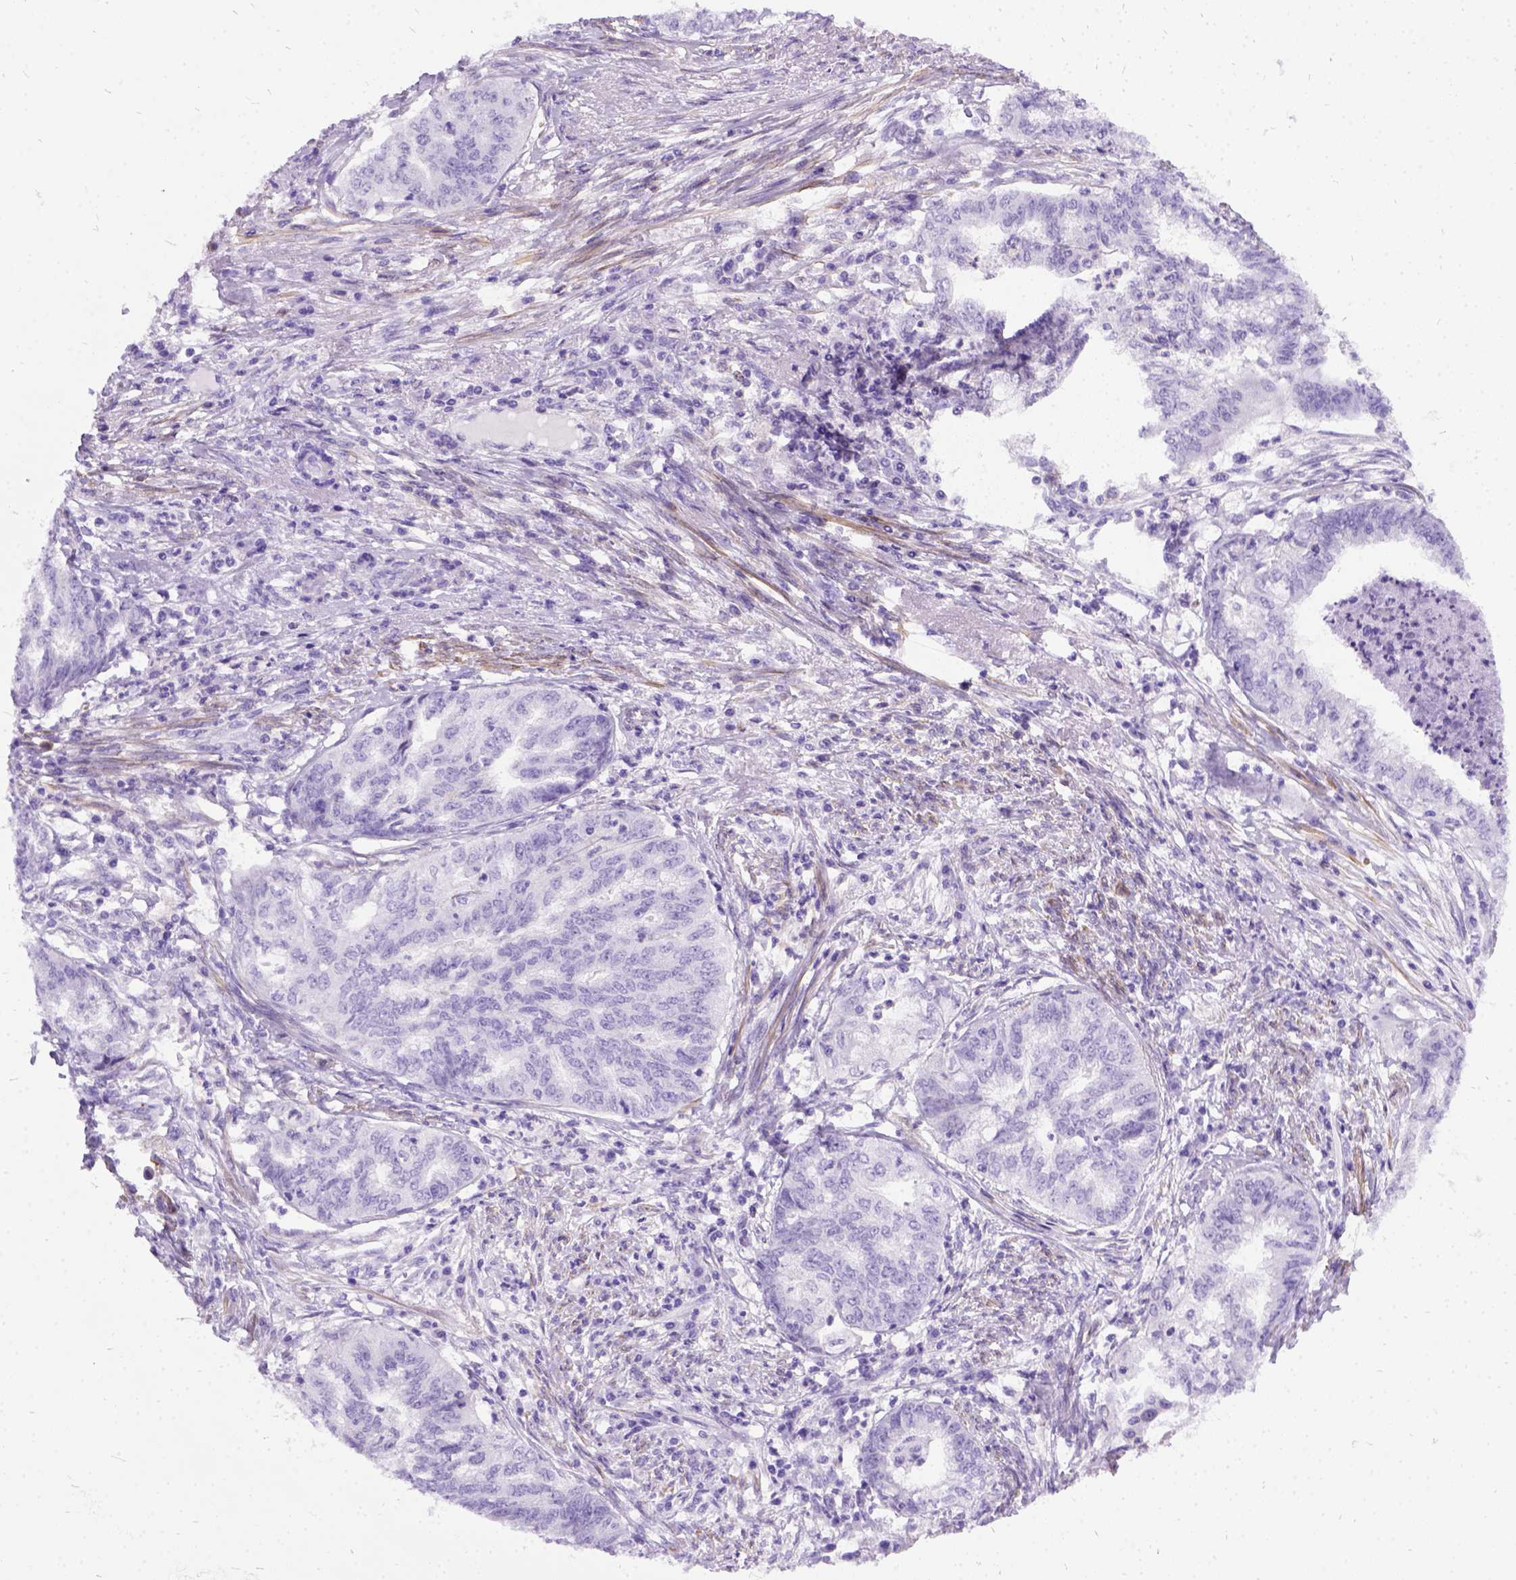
{"staining": {"intensity": "negative", "quantity": "none", "location": "none"}, "tissue": "endometrial cancer", "cell_type": "Tumor cells", "image_type": "cancer", "snomed": [{"axis": "morphology", "description": "Adenocarcinoma, NOS"}, {"axis": "topography", "description": "Endometrium"}], "caption": "Immunohistochemistry (IHC) photomicrograph of endometrial cancer (adenocarcinoma) stained for a protein (brown), which shows no expression in tumor cells.", "gene": "PRG2", "patient": {"sex": "female", "age": 79}}